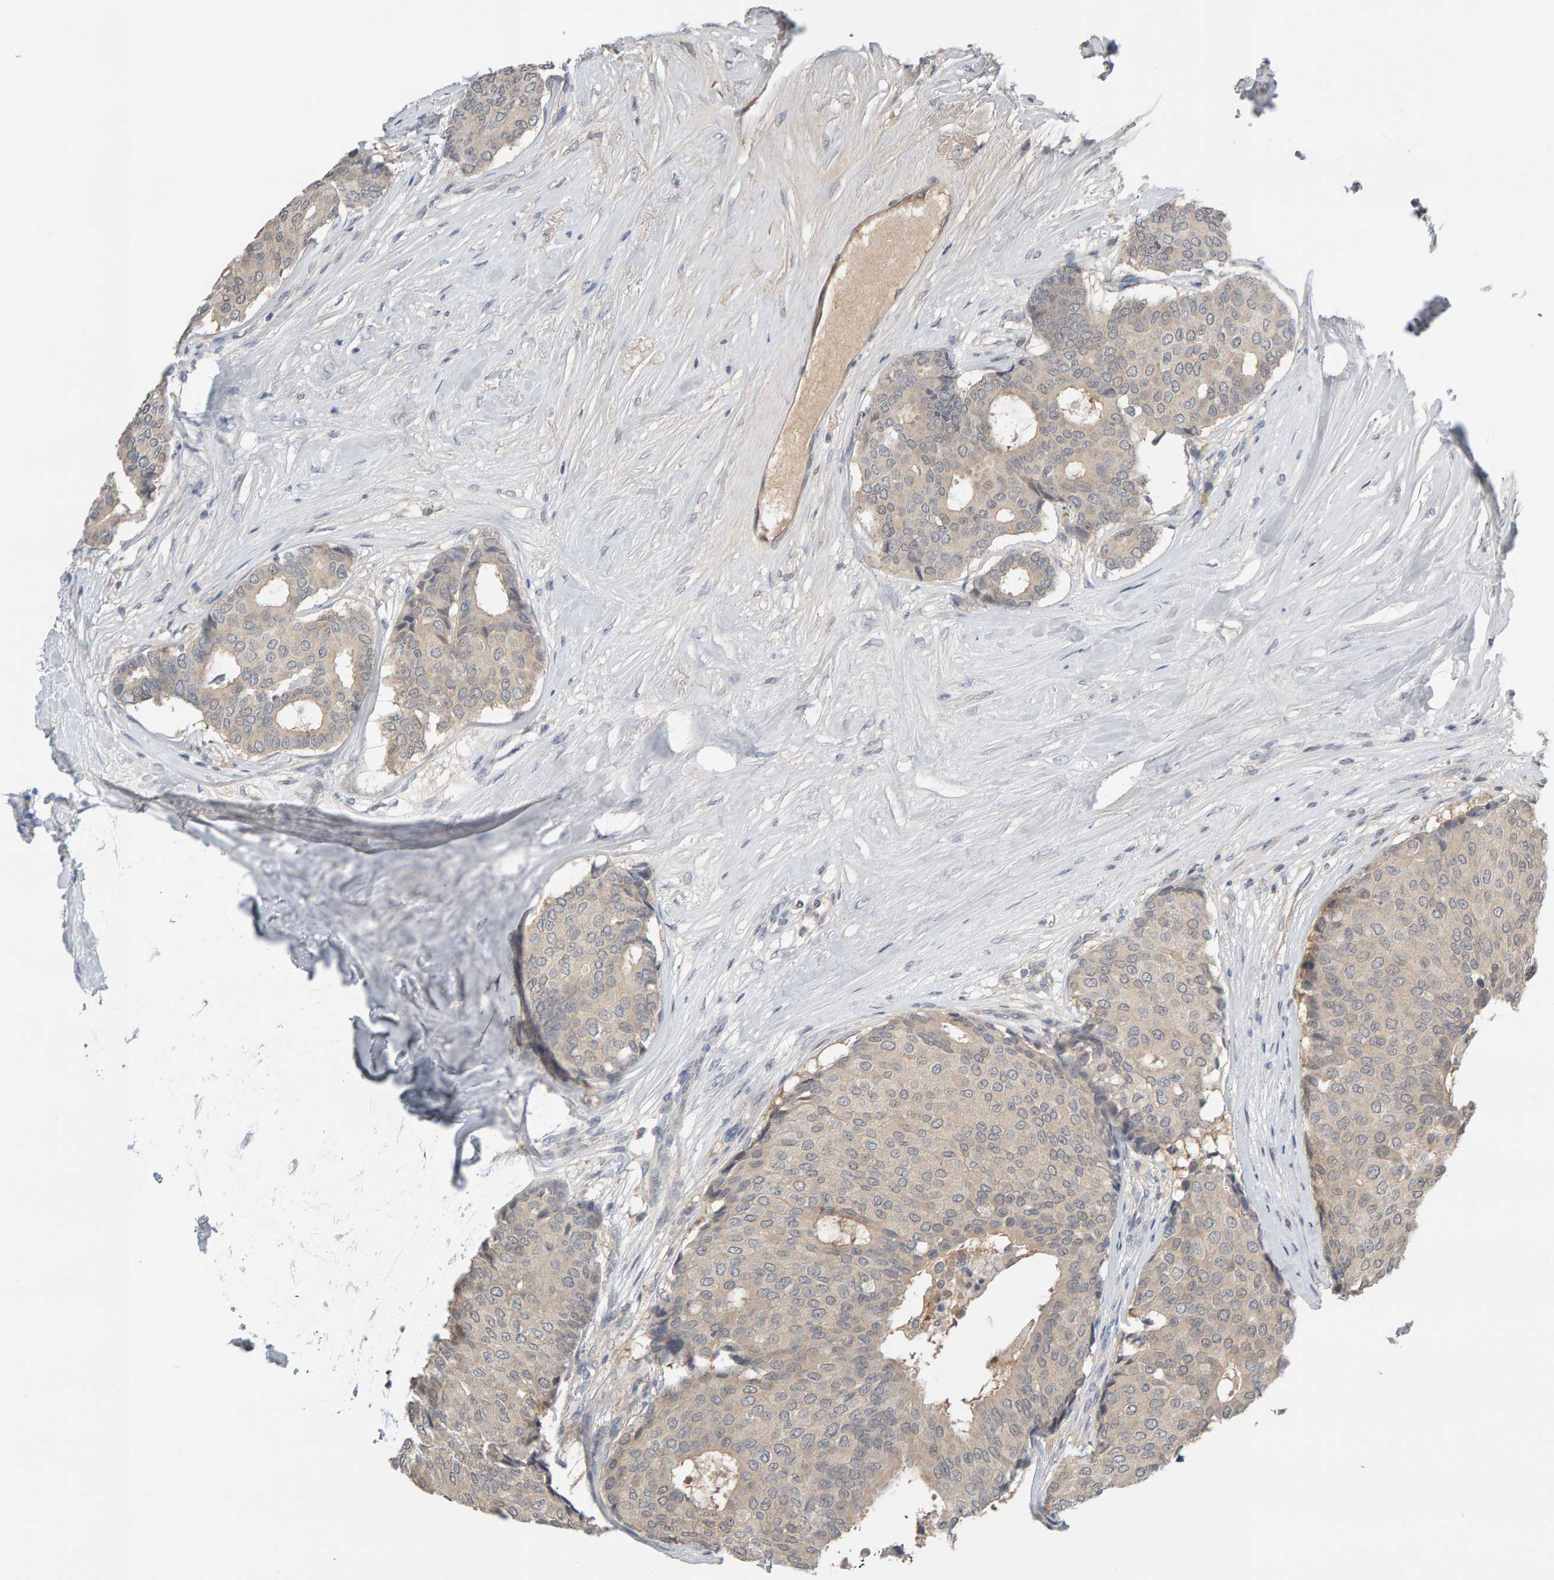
{"staining": {"intensity": "negative", "quantity": "none", "location": "none"}, "tissue": "breast cancer", "cell_type": "Tumor cells", "image_type": "cancer", "snomed": [{"axis": "morphology", "description": "Duct carcinoma"}, {"axis": "topography", "description": "Breast"}], "caption": "The immunohistochemistry histopathology image has no significant positivity in tumor cells of breast infiltrating ductal carcinoma tissue. (Stains: DAB (3,3'-diaminobenzidine) IHC with hematoxylin counter stain, Microscopy: brightfield microscopy at high magnification).", "gene": "GFUS", "patient": {"sex": "female", "age": 75}}